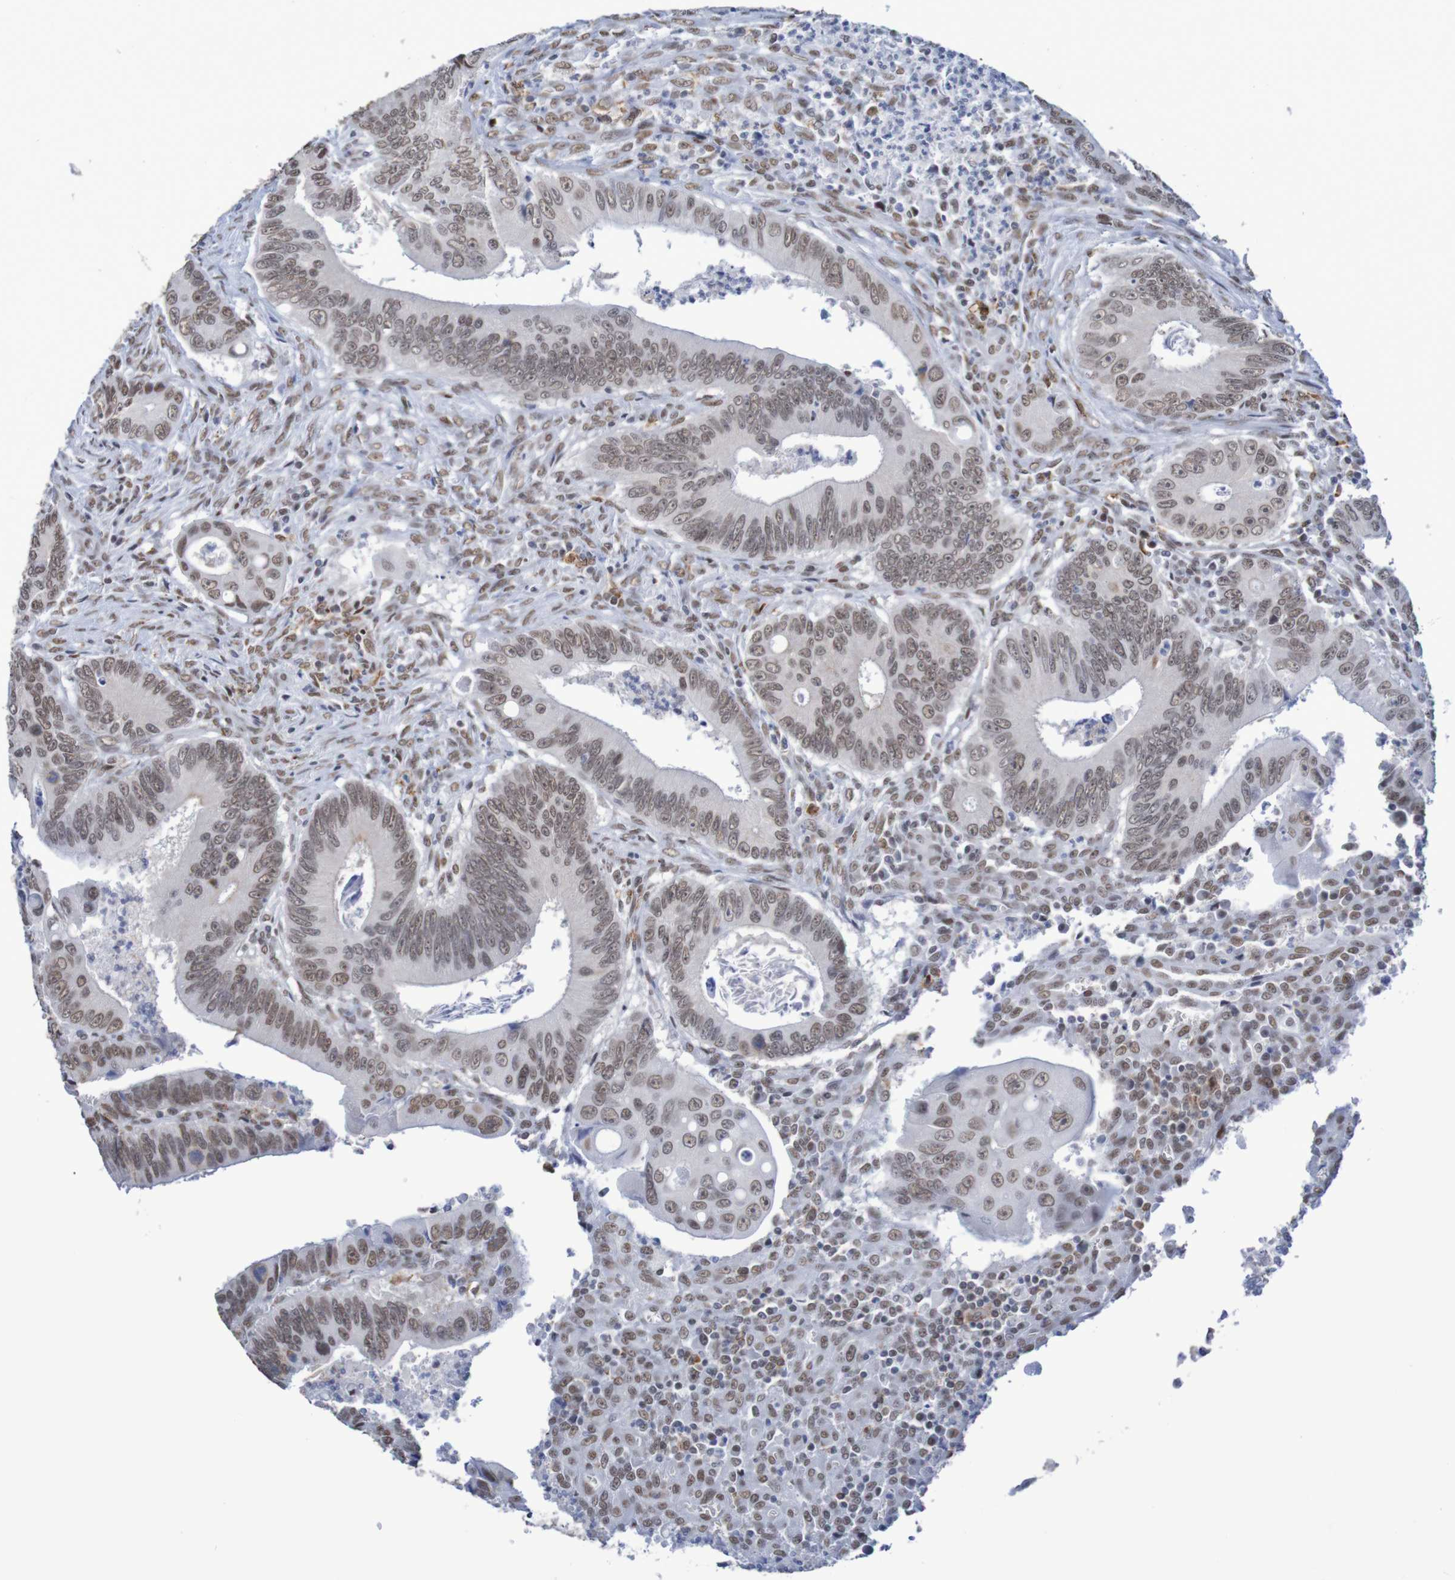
{"staining": {"intensity": "weak", "quantity": ">75%", "location": "nuclear"}, "tissue": "colorectal cancer", "cell_type": "Tumor cells", "image_type": "cancer", "snomed": [{"axis": "morphology", "description": "Inflammation, NOS"}, {"axis": "morphology", "description": "Adenocarcinoma, NOS"}, {"axis": "topography", "description": "Colon"}], "caption": "Protein expression analysis of colorectal adenocarcinoma shows weak nuclear positivity in about >75% of tumor cells. The protein of interest is stained brown, and the nuclei are stained in blue (DAB IHC with brightfield microscopy, high magnification).", "gene": "MRTFB", "patient": {"sex": "male", "age": 72}}